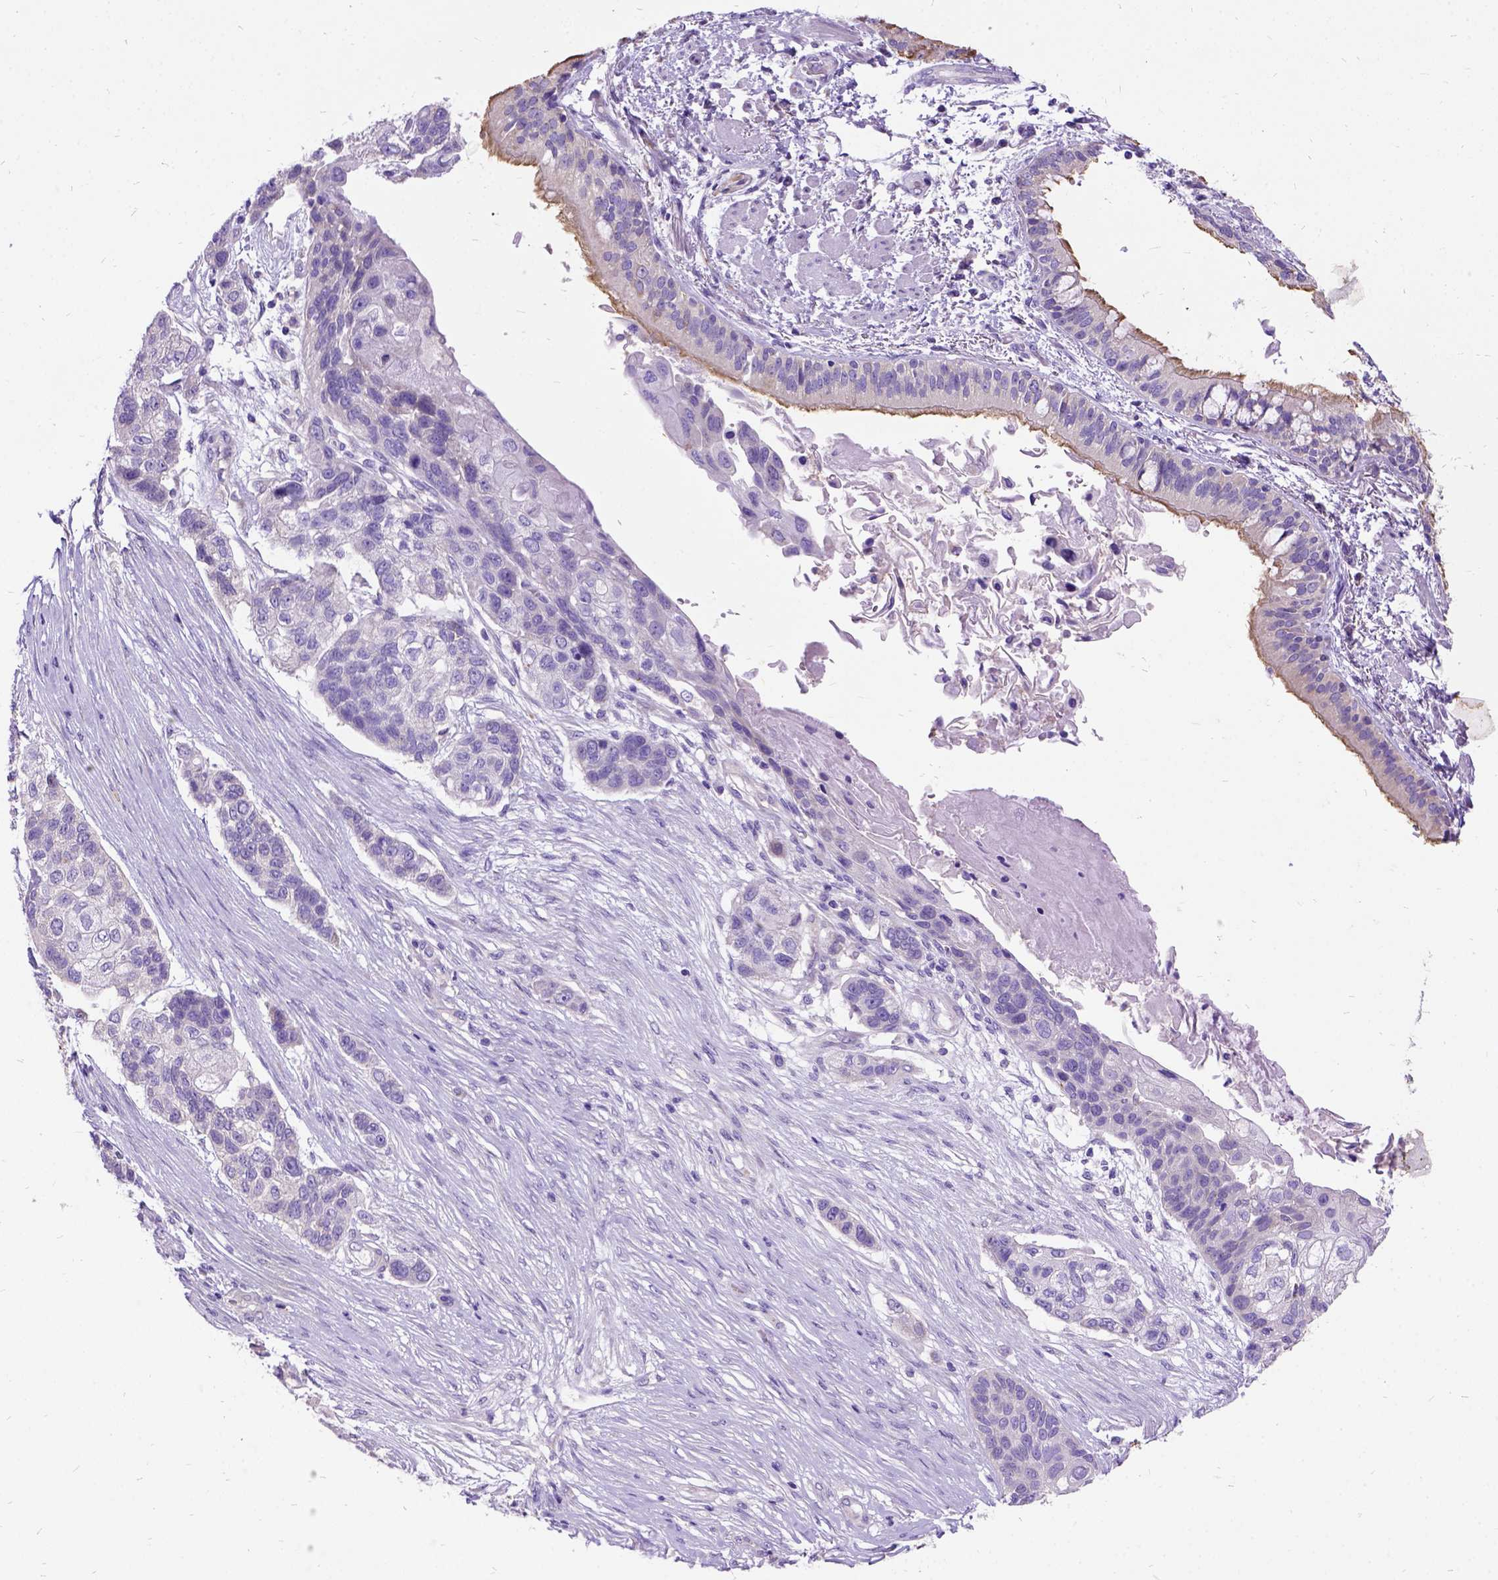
{"staining": {"intensity": "negative", "quantity": "none", "location": "none"}, "tissue": "lung cancer", "cell_type": "Tumor cells", "image_type": "cancer", "snomed": [{"axis": "morphology", "description": "Squamous cell carcinoma, NOS"}, {"axis": "topography", "description": "Lung"}], "caption": "An immunohistochemistry (IHC) histopathology image of lung cancer is shown. There is no staining in tumor cells of lung cancer.", "gene": "CFAP54", "patient": {"sex": "male", "age": 69}}